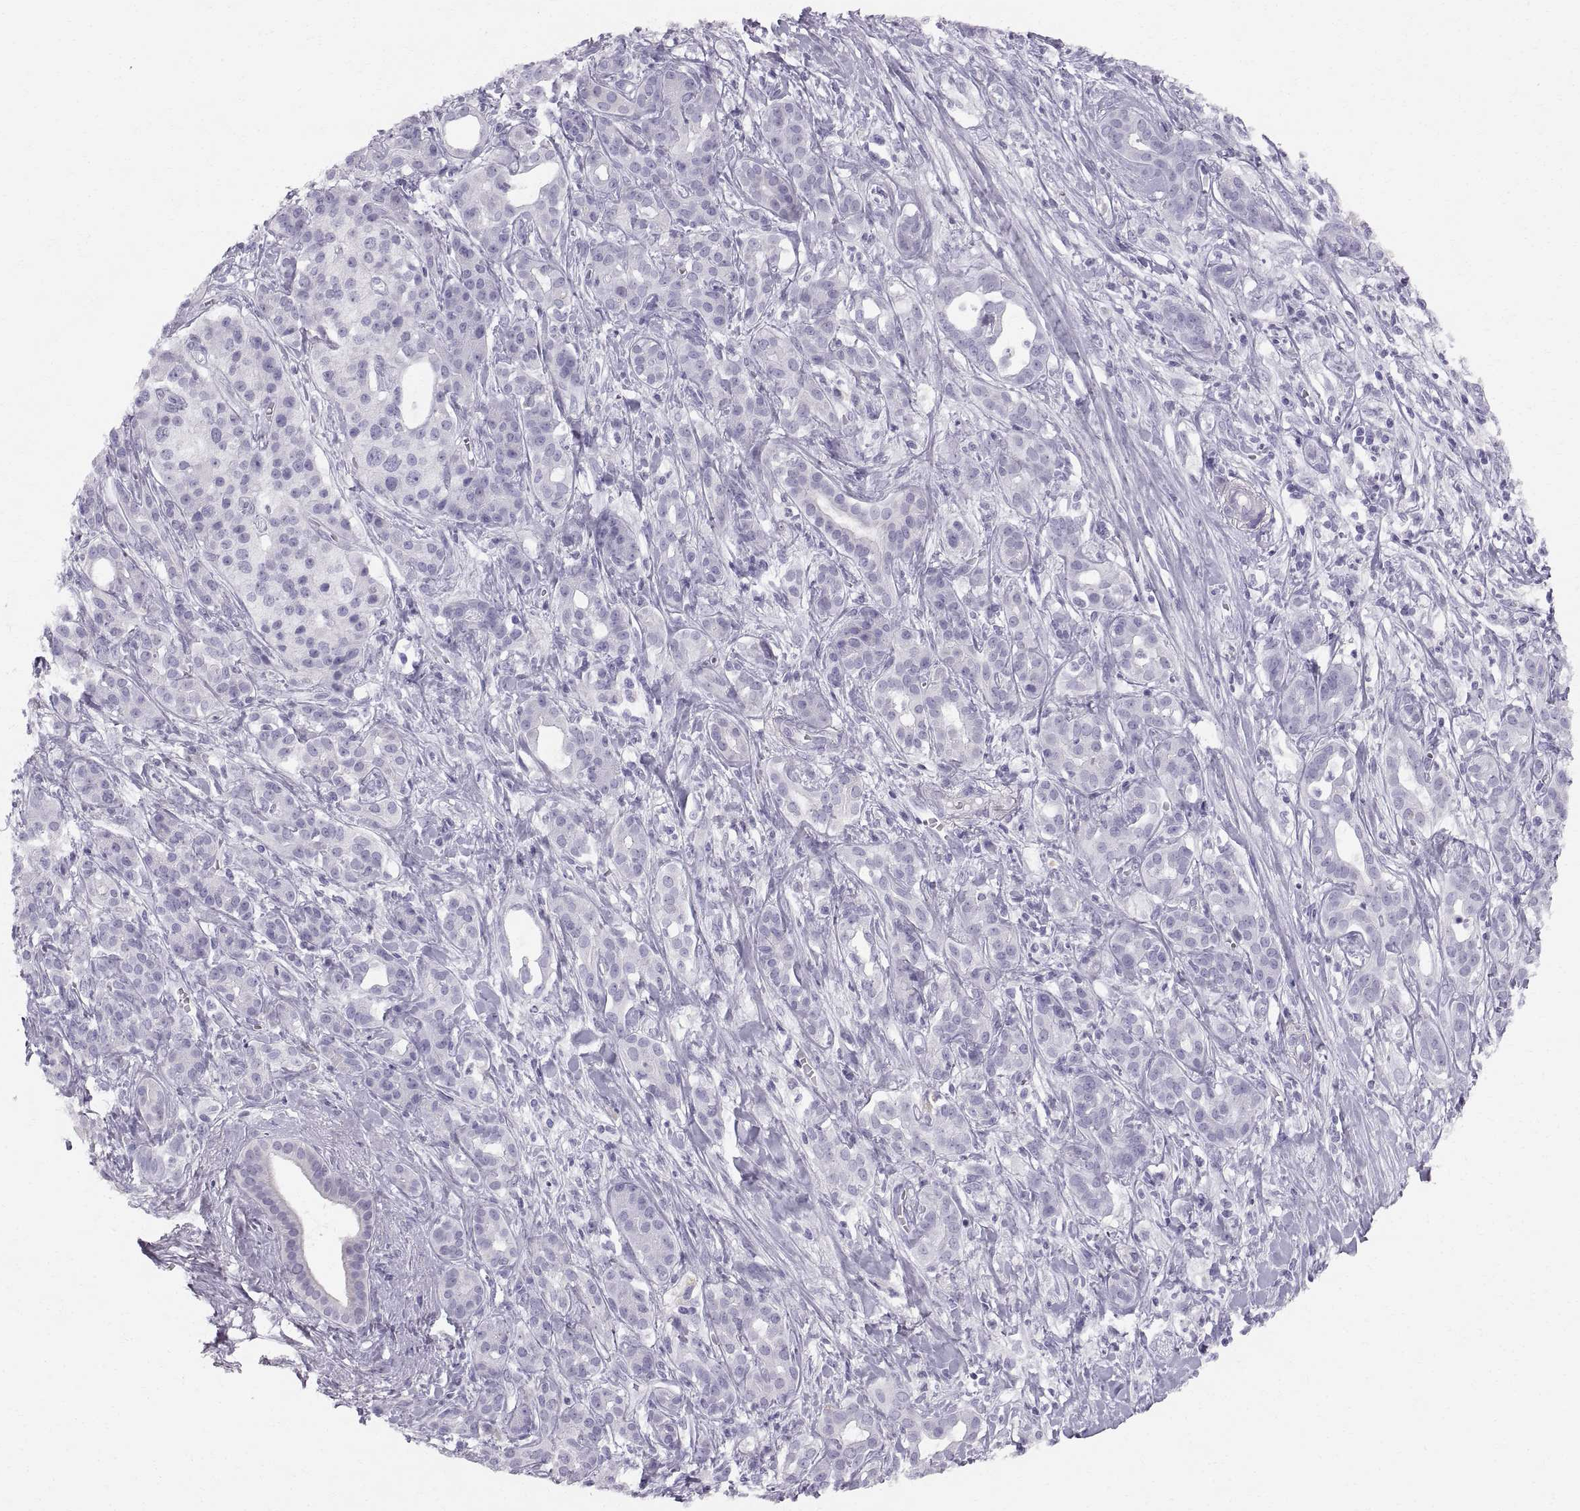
{"staining": {"intensity": "negative", "quantity": "none", "location": "none"}, "tissue": "pancreatic cancer", "cell_type": "Tumor cells", "image_type": "cancer", "snomed": [{"axis": "morphology", "description": "Adenocarcinoma, NOS"}, {"axis": "topography", "description": "Pancreas"}], "caption": "Pancreatic cancer (adenocarcinoma) was stained to show a protein in brown. There is no significant expression in tumor cells. The staining is performed using DAB (3,3'-diaminobenzidine) brown chromogen with nuclei counter-stained in using hematoxylin.", "gene": "SLC22A6", "patient": {"sex": "male", "age": 61}}